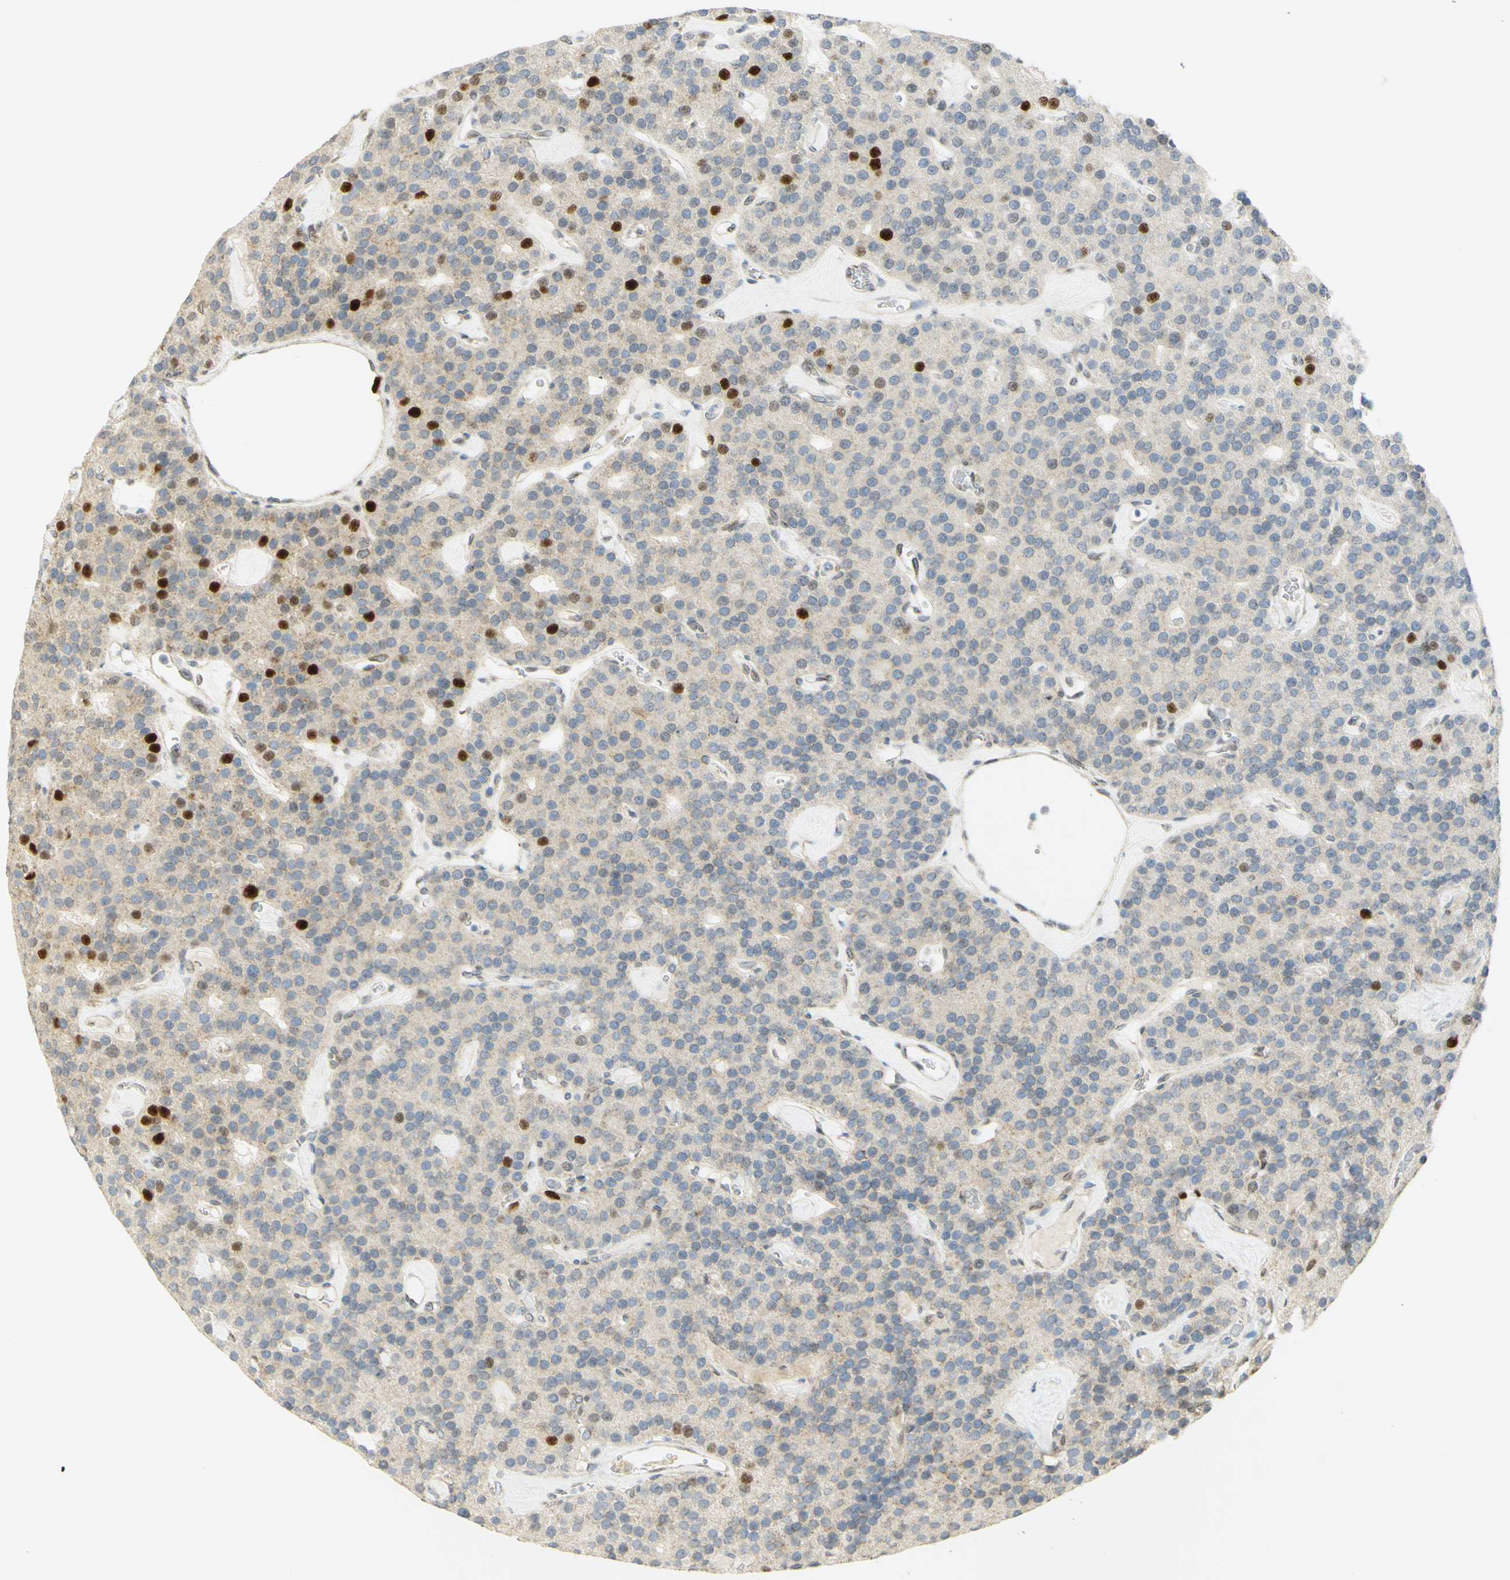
{"staining": {"intensity": "strong", "quantity": "<25%", "location": "nuclear"}, "tissue": "parathyroid gland", "cell_type": "Glandular cells", "image_type": "normal", "snomed": [{"axis": "morphology", "description": "Normal tissue, NOS"}, {"axis": "morphology", "description": "Adenoma, NOS"}, {"axis": "topography", "description": "Parathyroid gland"}], "caption": "Brown immunohistochemical staining in unremarkable human parathyroid gland demonstrates strong nuclear staining in about <25% of glandular cells. (DAB (3,3'-diaminobenzidine) IHC with brightfield microscopy, high magnification).", "gene": "E2F1", "patient": {"sex": "female", "age": 86}}